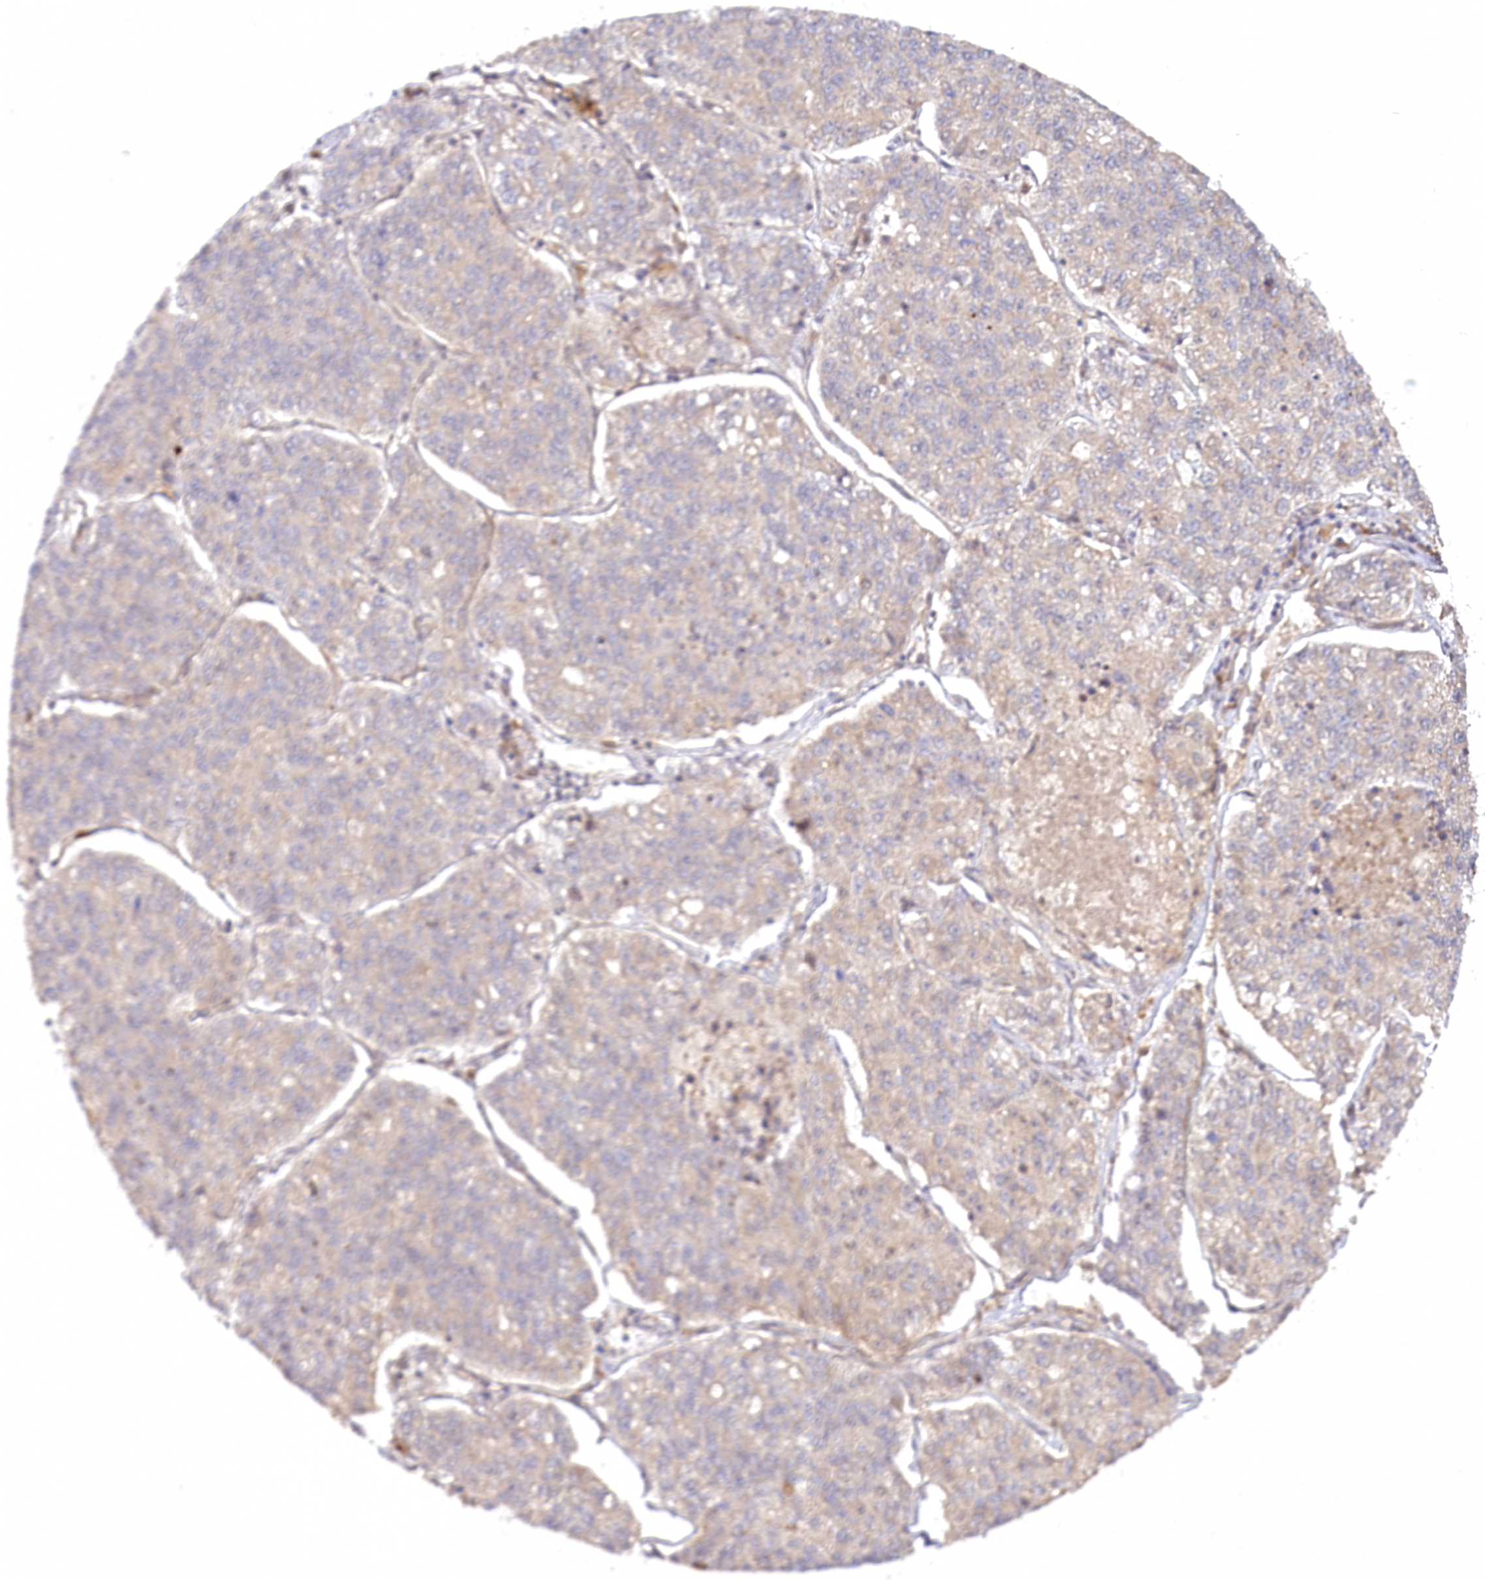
{"staining": {"intensity": "negative", "quantity": "none", "location": "none"}, "tissue": "lung cancer", "cell_type": "Tumor cells", "image_type": "cancer", "snomed": [{"axis": "morphology", "description": "Adenocarcinoma, NOS"}, {"axis": "topography", "description": "Lung"}], "caption": "The micrograph exhibits no significant staining in tumor cells of adenocarcinoma (lung). (DAB (3,3'-diaminobenzidine) immunohistochemistry (IHC), high magnification).", "gene": "CEP70", "patient": {"sex": "male", "age": 49}}